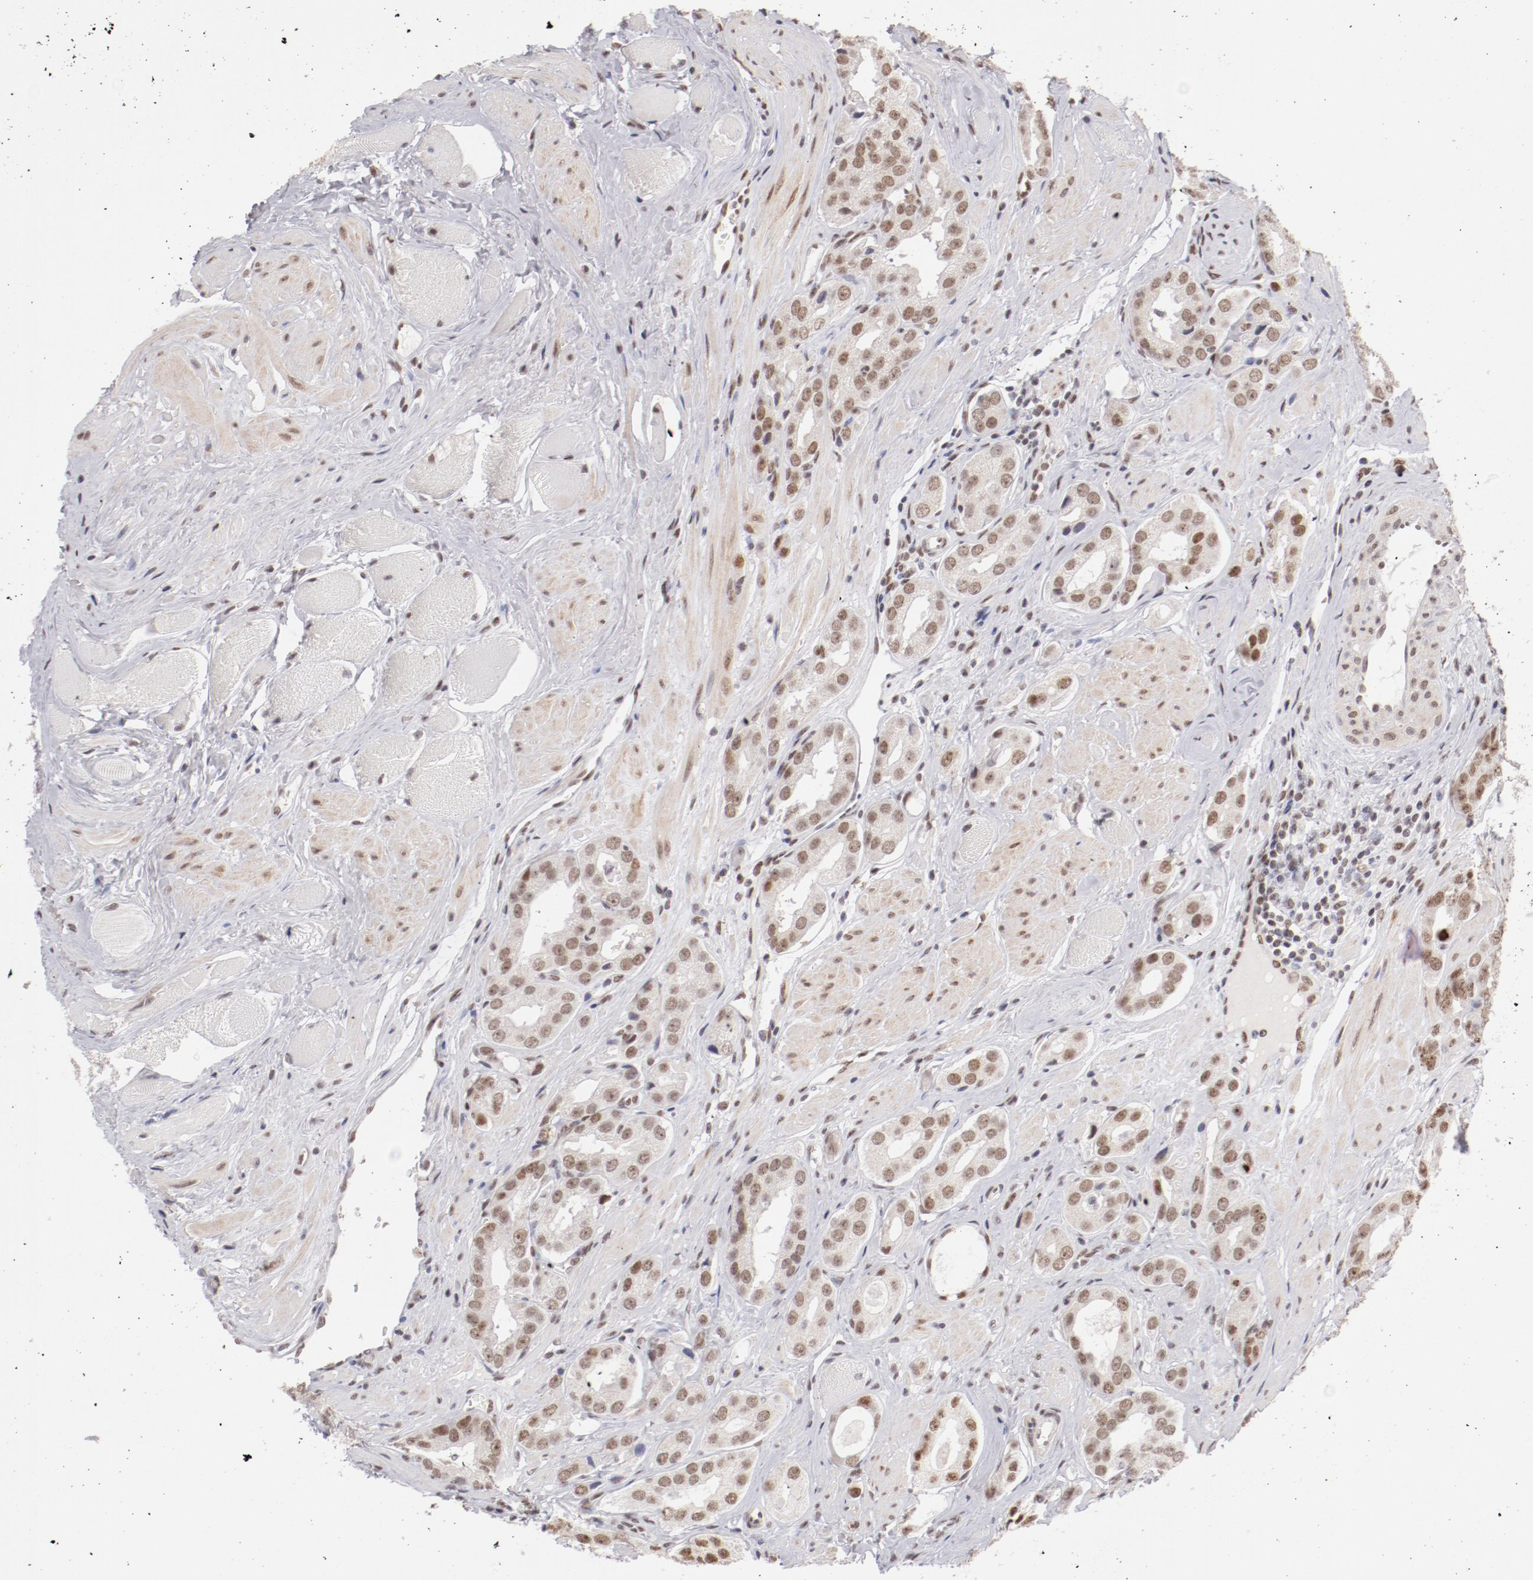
{"staining": {"intensity": "moderate", "quantity": ">75%", "location": "nuclear"}, "tissue": "prostate cancer", "cell_type": "Tumor cells", "image_type": "cancer", "snomed": [{"axis": "morphology", "description": "Adenocarcinoma, Medium grade"}, {"axis": "topography", "description": "Prostate"}], "caption": "Protein staining of prostate cancer tissue displays moderate nuclear staining in approximately >75% of tumor cells.", "gene": "TFAP4", "patient": {"sex": "male", "age": 53}}